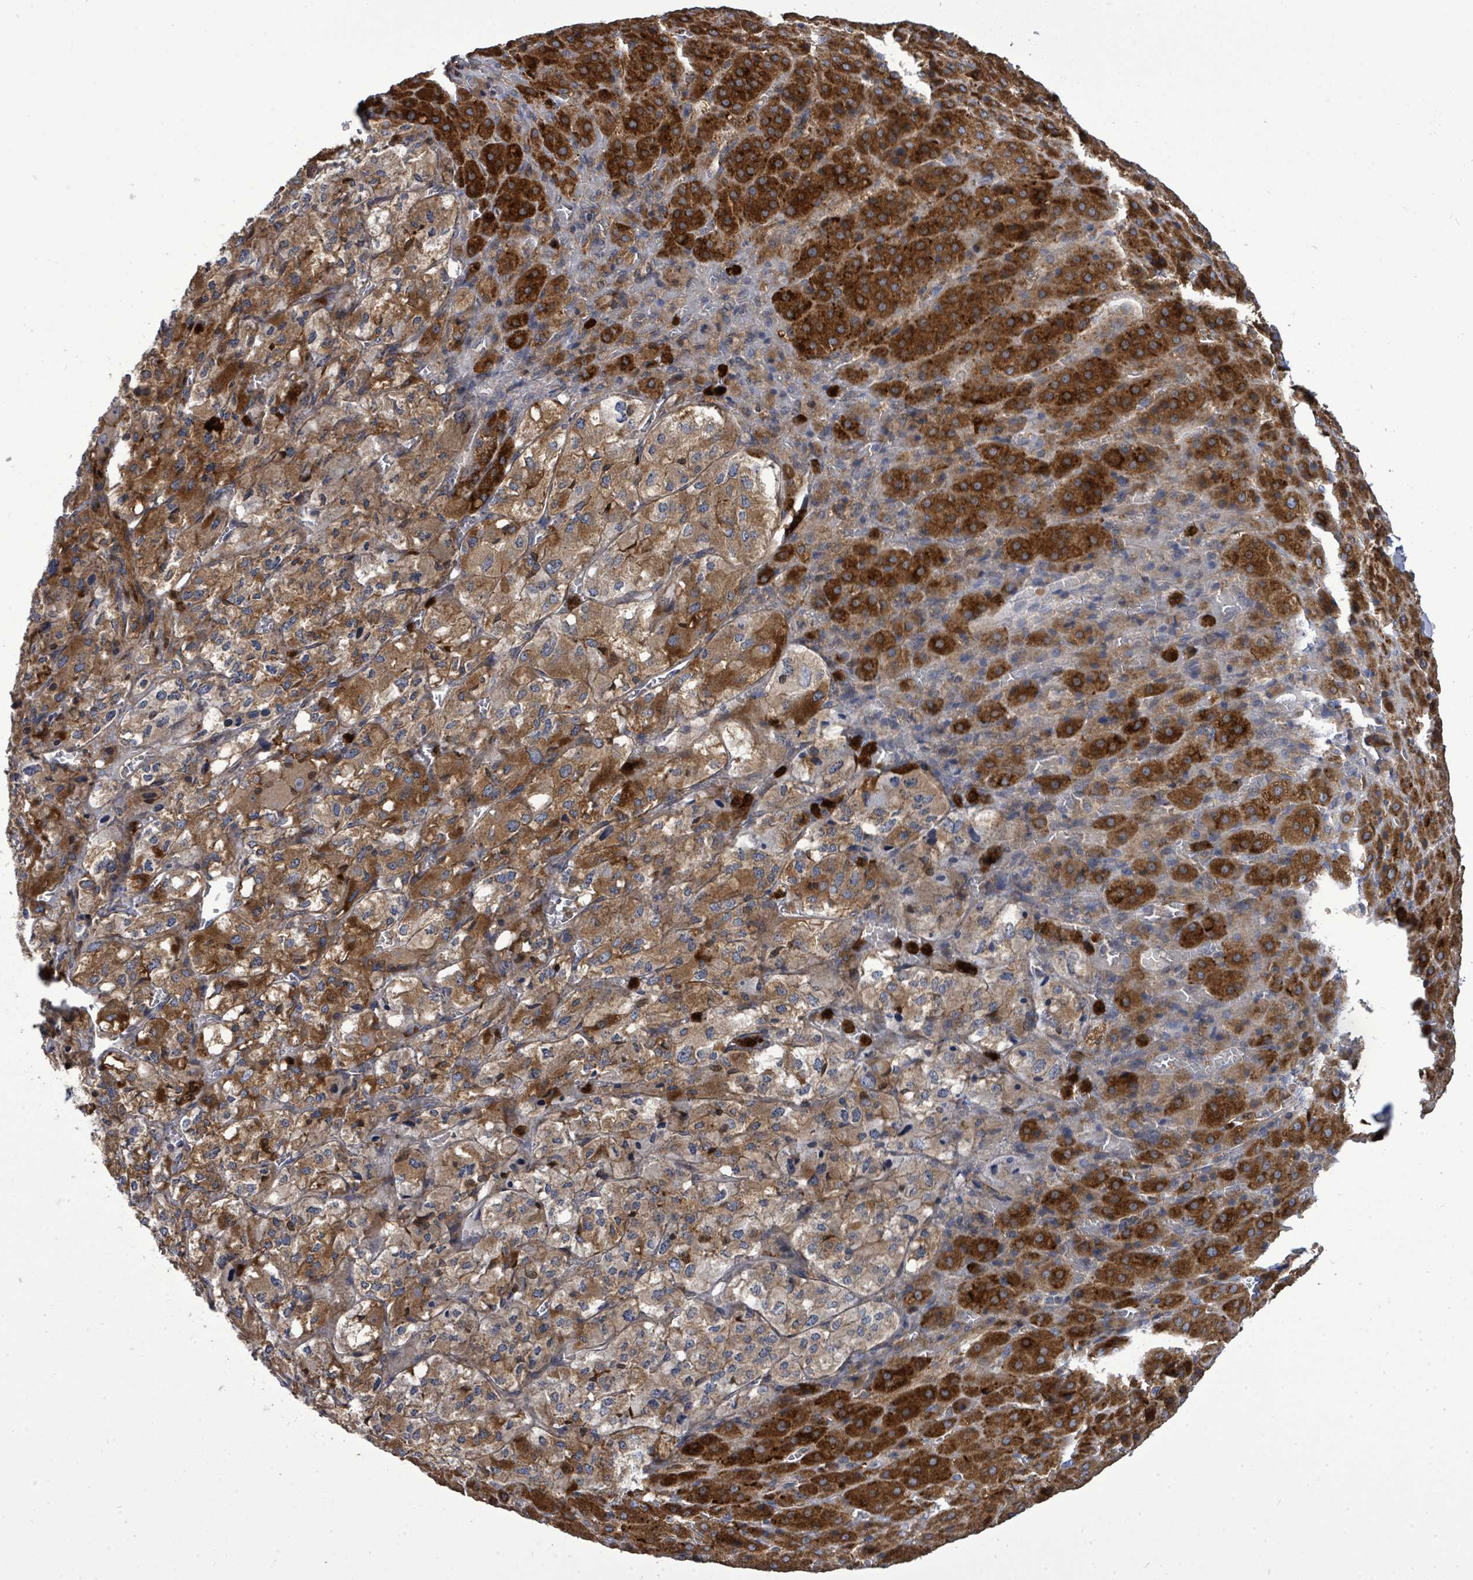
{"staining": {"intensity": "strong", "quantity": ">75%", "location": "cytoplasmic/membranous"}, "tissue": "adrenal gland", "cell_type": "Glandular cells", "image_type": "normal", "snomed": [{"axis": "morphology", "description": "Normal tissue, NOS"}, {"axis": "topography", "description": "Adrenal gland"}], "caption": "A high amount of strong cytoplasmic/membranous expression is appreciated in approximately >75% of glandular cells in benign adrenal gland.", "gene": "SAR1A", "patient": {"sex": "female", "age": 41}}